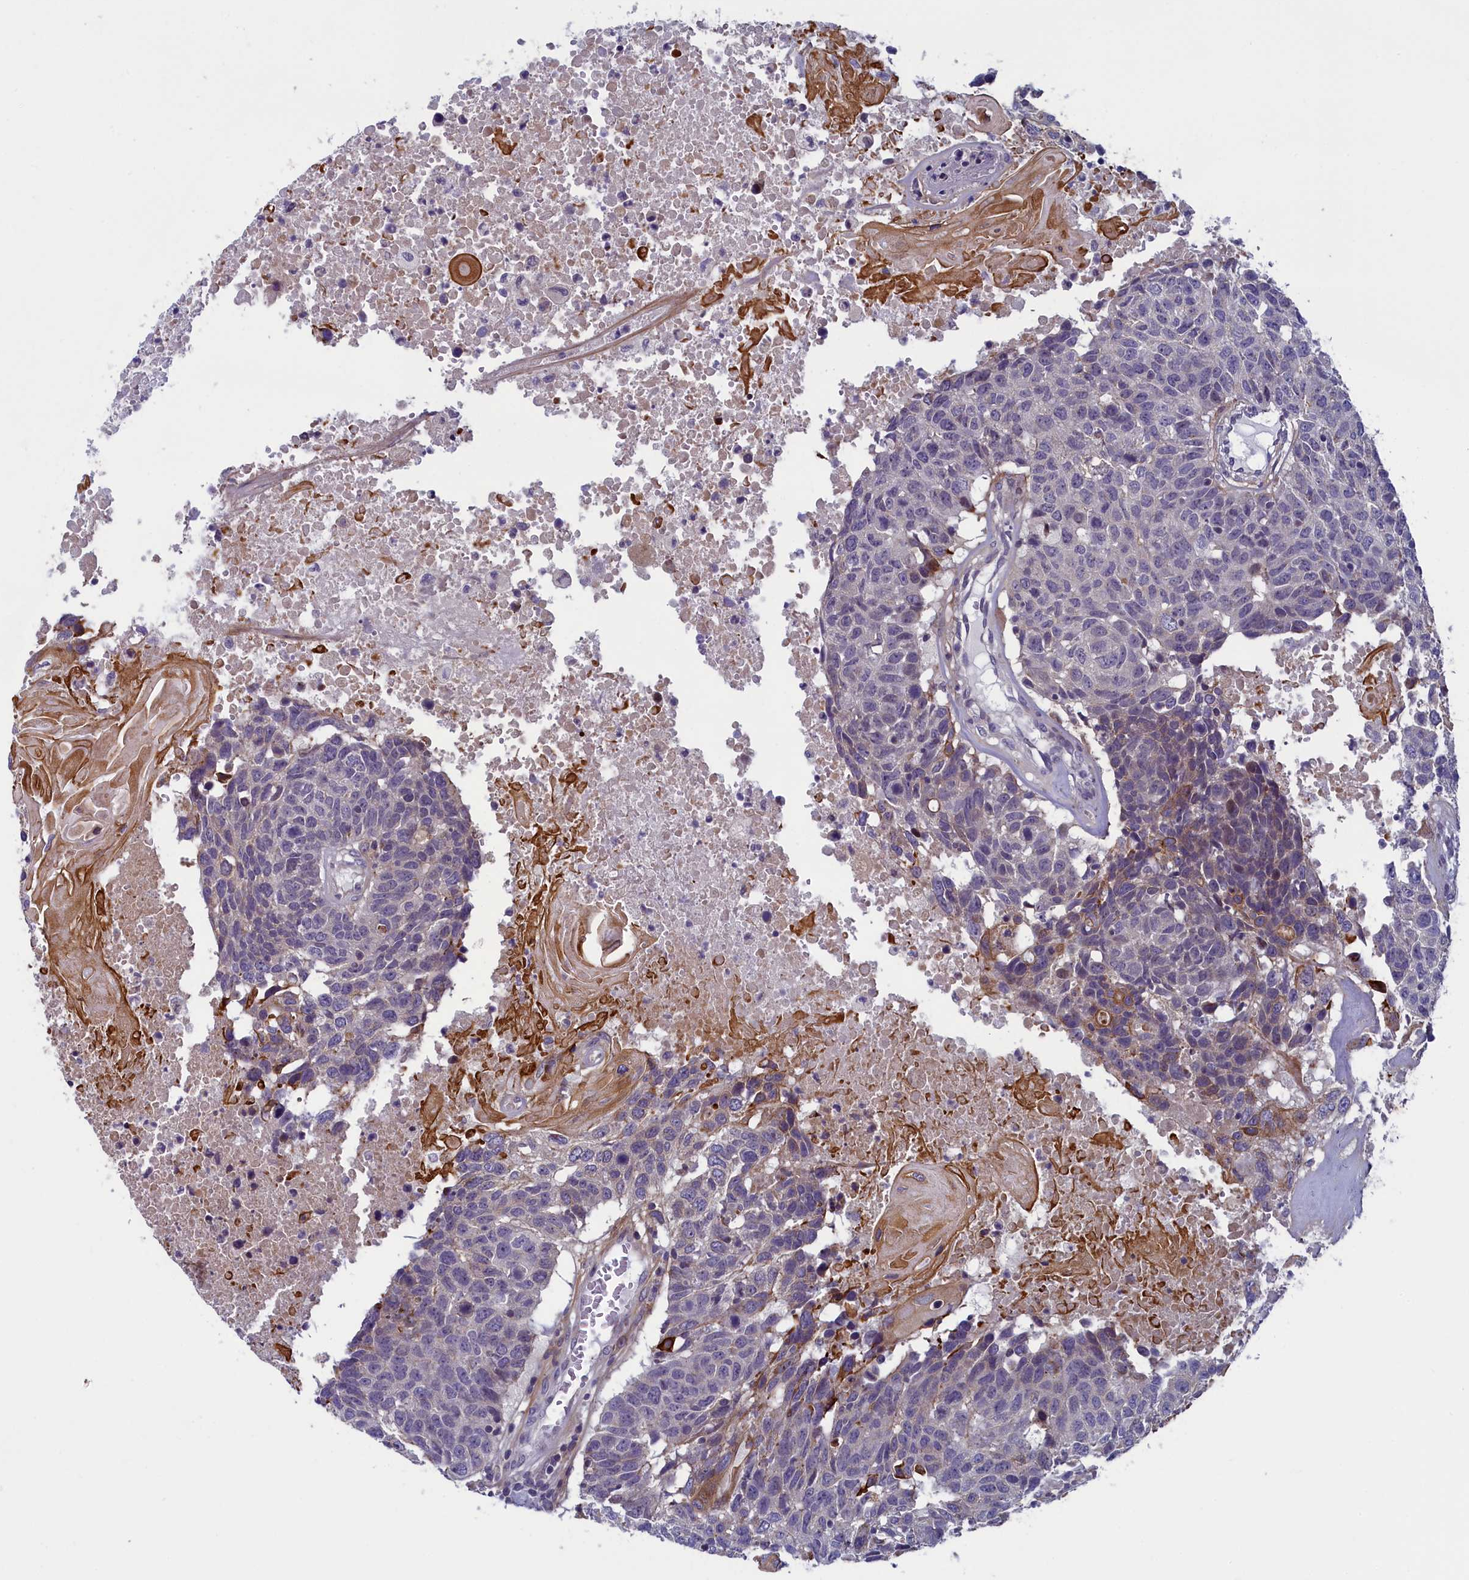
{"staining": {"intensity": "weak", "quantity": "<25%", "location": "cytoplasmic/membranous"}, "tissue": "head and neck cancer", "cell_type": "Tumor cells", "image_type": "cancer", "snomed": [{"axis": "morphology", "description": "Squamous cell carcinoma, NOS"}, {"axis": "topography", "description": "Head-Neck"}], "caption": "DAB (3,3'-diaminobenzidine) immunohistochemical staining of human head and neck cancer (squamous cell carcinoma) reveals no significant expression in tumor cells.", "gene": "ANKRD39", "patient": {"sex": "male", "age": 66}}